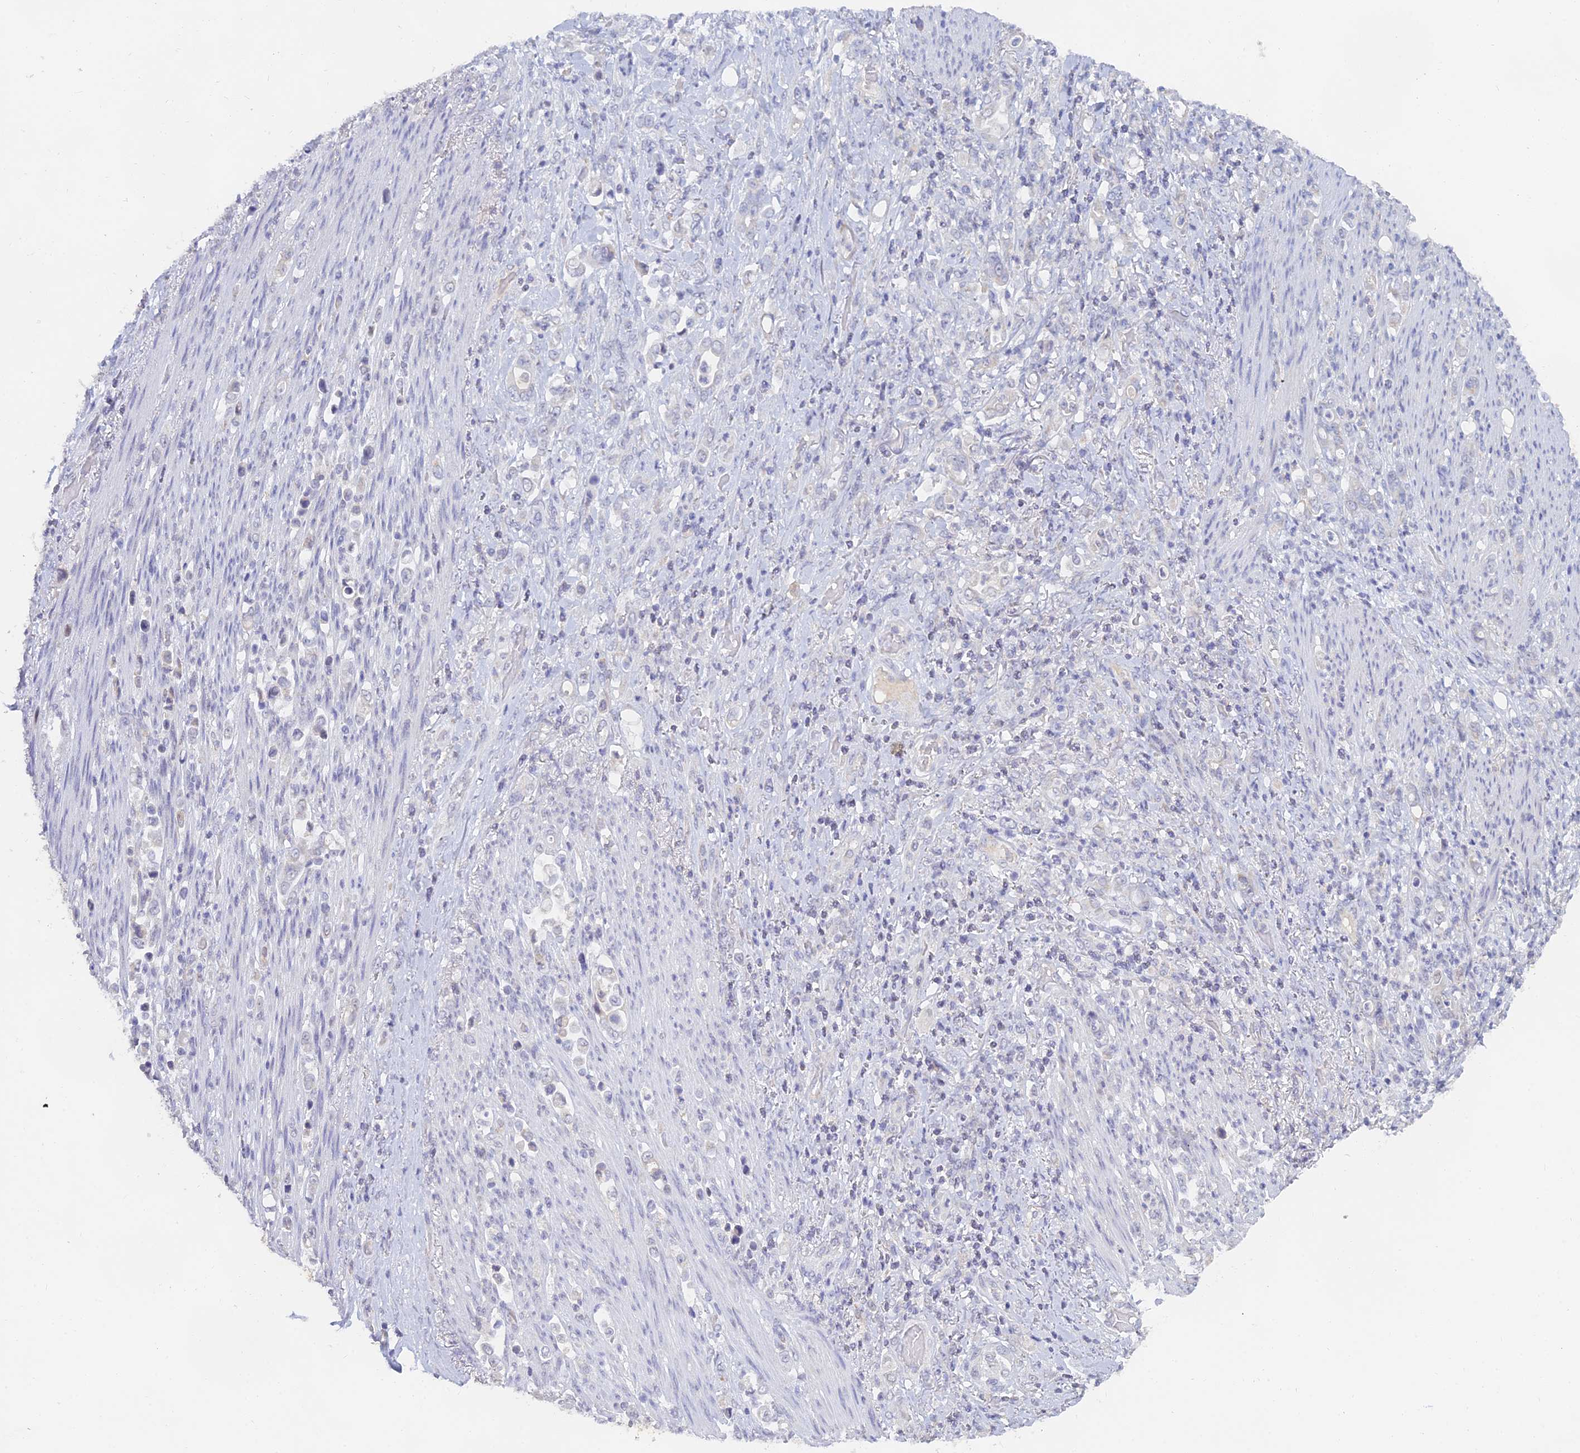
{"staining": {"intensity": "negative", "quantity": "none", "location": "none"}, "tissue": "stomach cancer", "cell_type": "Tumor cells", "image_type": "cancer", "snomed": [{"axis": "morphology", "description": "Normal tissue, NOS"}, {"axis": "morphology", "description": "Adenocarcinoma, NOS"}, {"axis": "topography", "description": "Stomach"}], "caption": "Stomach cancer was stained to show a protein in brown. There is no significant positivity in tumor cells.", "gene": "LRIF1", "patient": {"sex": "female", "age": 79}}